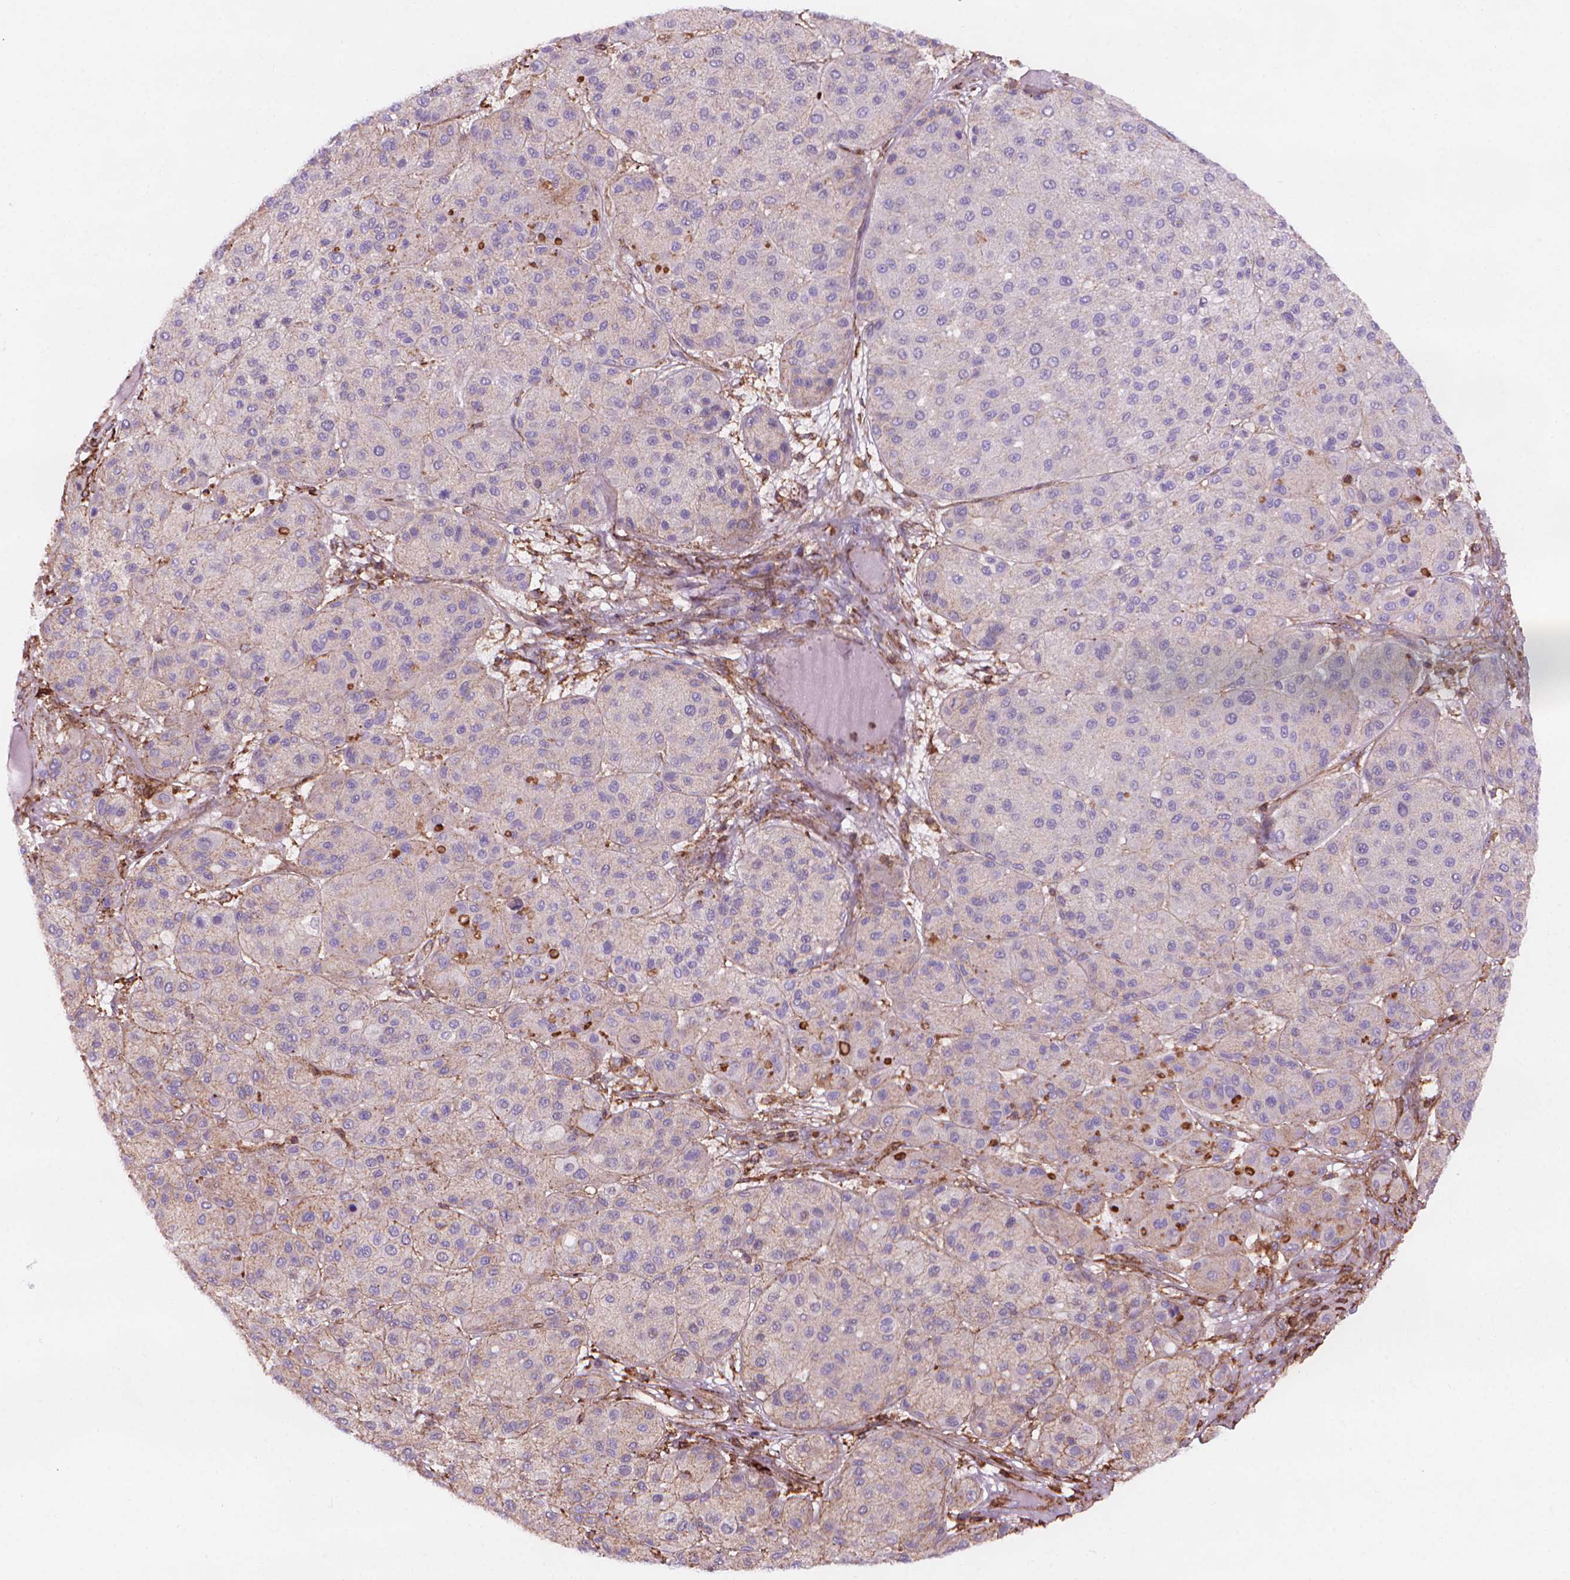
{"staining": {"intensity": "negative", "quantity": "none", "location": "none"}, "tissue": "melanoma", "cell_type": "Tumor cells", "image_type": "cancer", "snomed": [{"axis": "morphology", "description": "Malignant melanoma, Metastatic site"}, {"axis": "topography", "description": "Smooth muscle"}], "caption": "Melanoma was stained to show a protein in brown. There is no significant staining in tumor cells. (IHC, brightfield microscopy, high magnification).", "gene": "PATJ", "patient": {"sex": "male", "age": 41}}